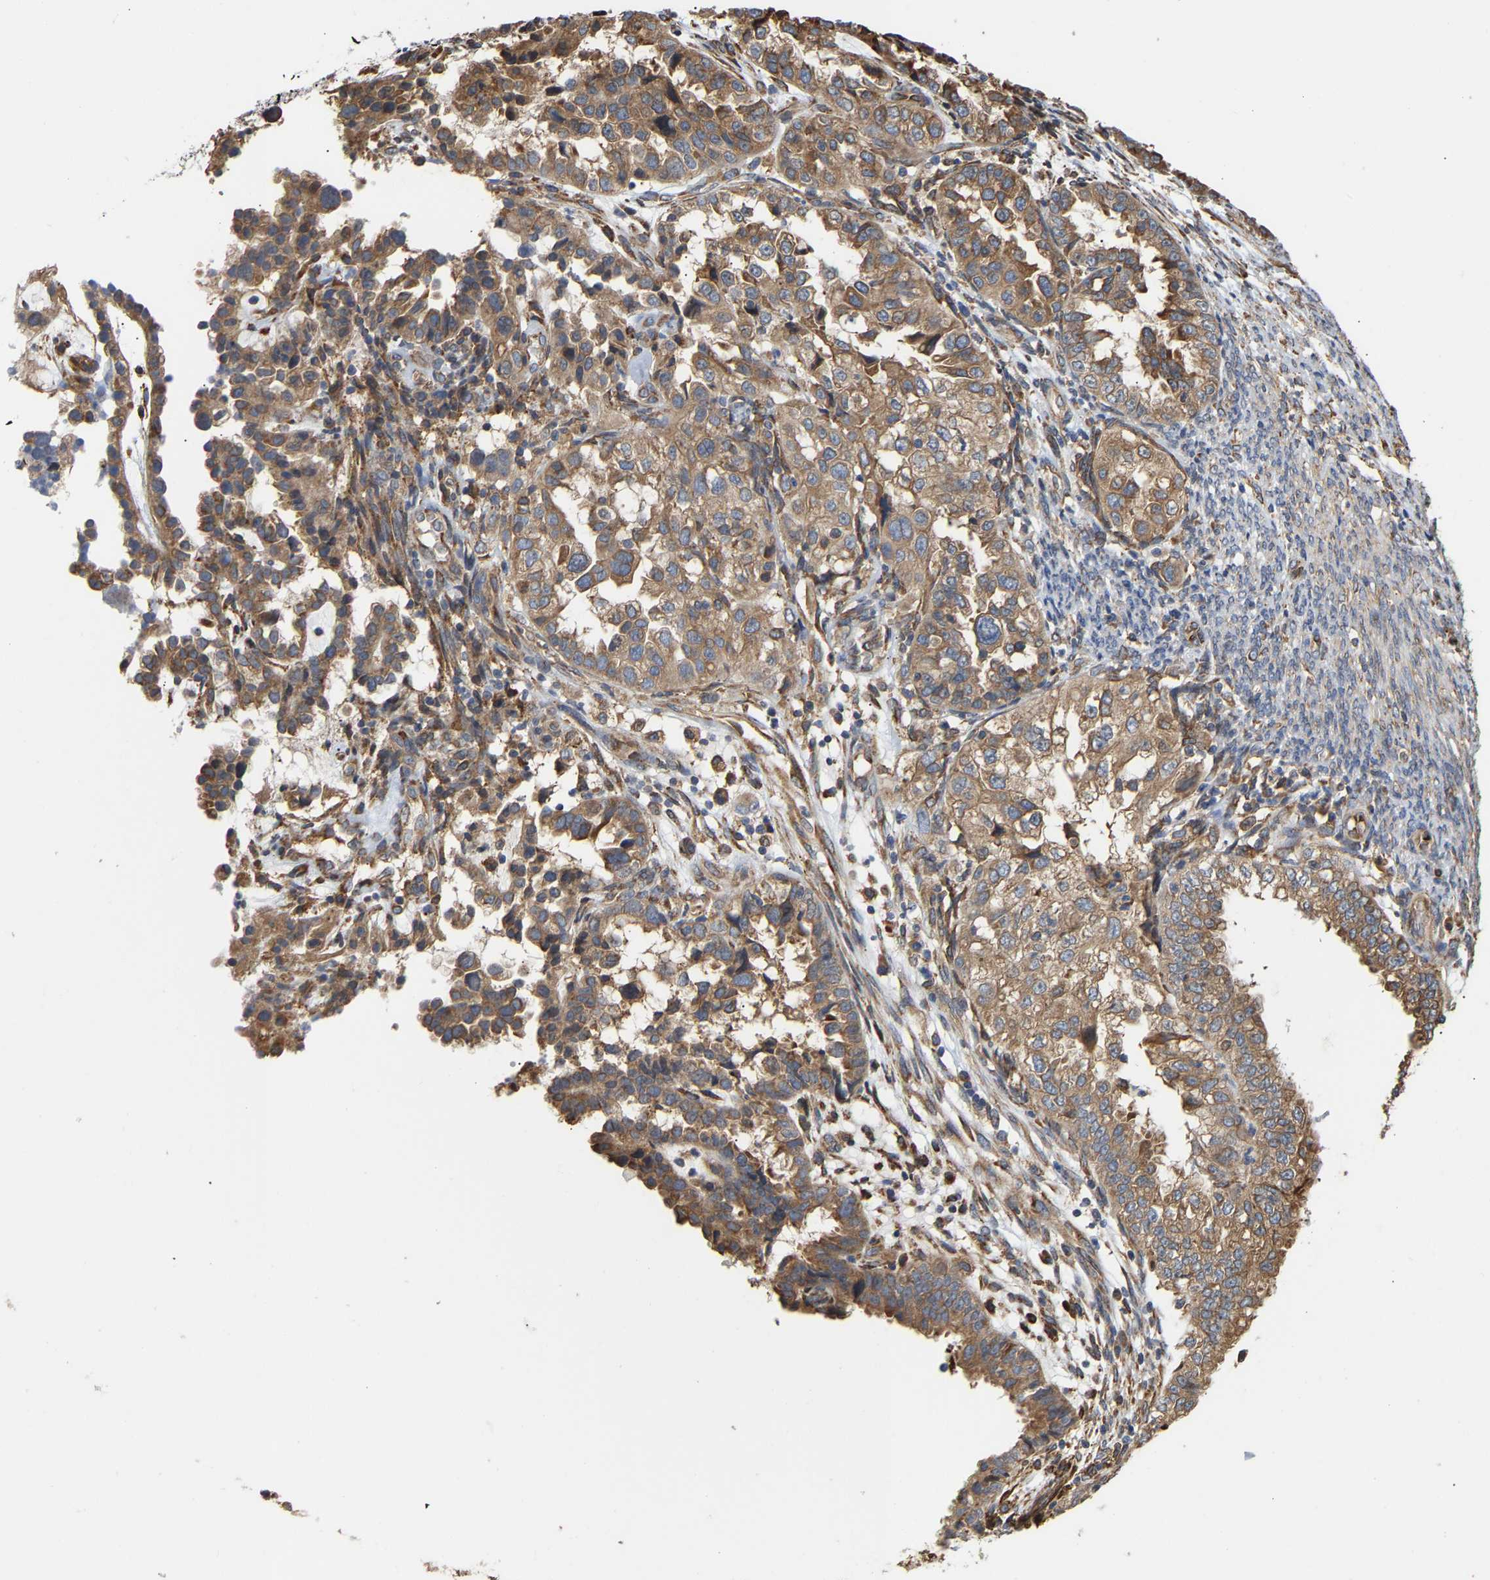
{"staining": {"intensity": "moderate", "quantity": ">75%", "location": "cytoplasmic/membranous"}, "tissue": "endometrial cancer", "cell_type": "Tumor cells", "image_type": "cancer", "snomed": [{"axis": "morphology", "description": "Adenocarcinoma, NOS"}, {"axis": "topography", "description": "Endometrium"}], "caption": "Endometrial cancer stained for a protein shows moderate cytoplasmic/membranous positivity in tumor cells.", "gene": "ARAP1", "patient": {"sex": "female", "age": 85}}